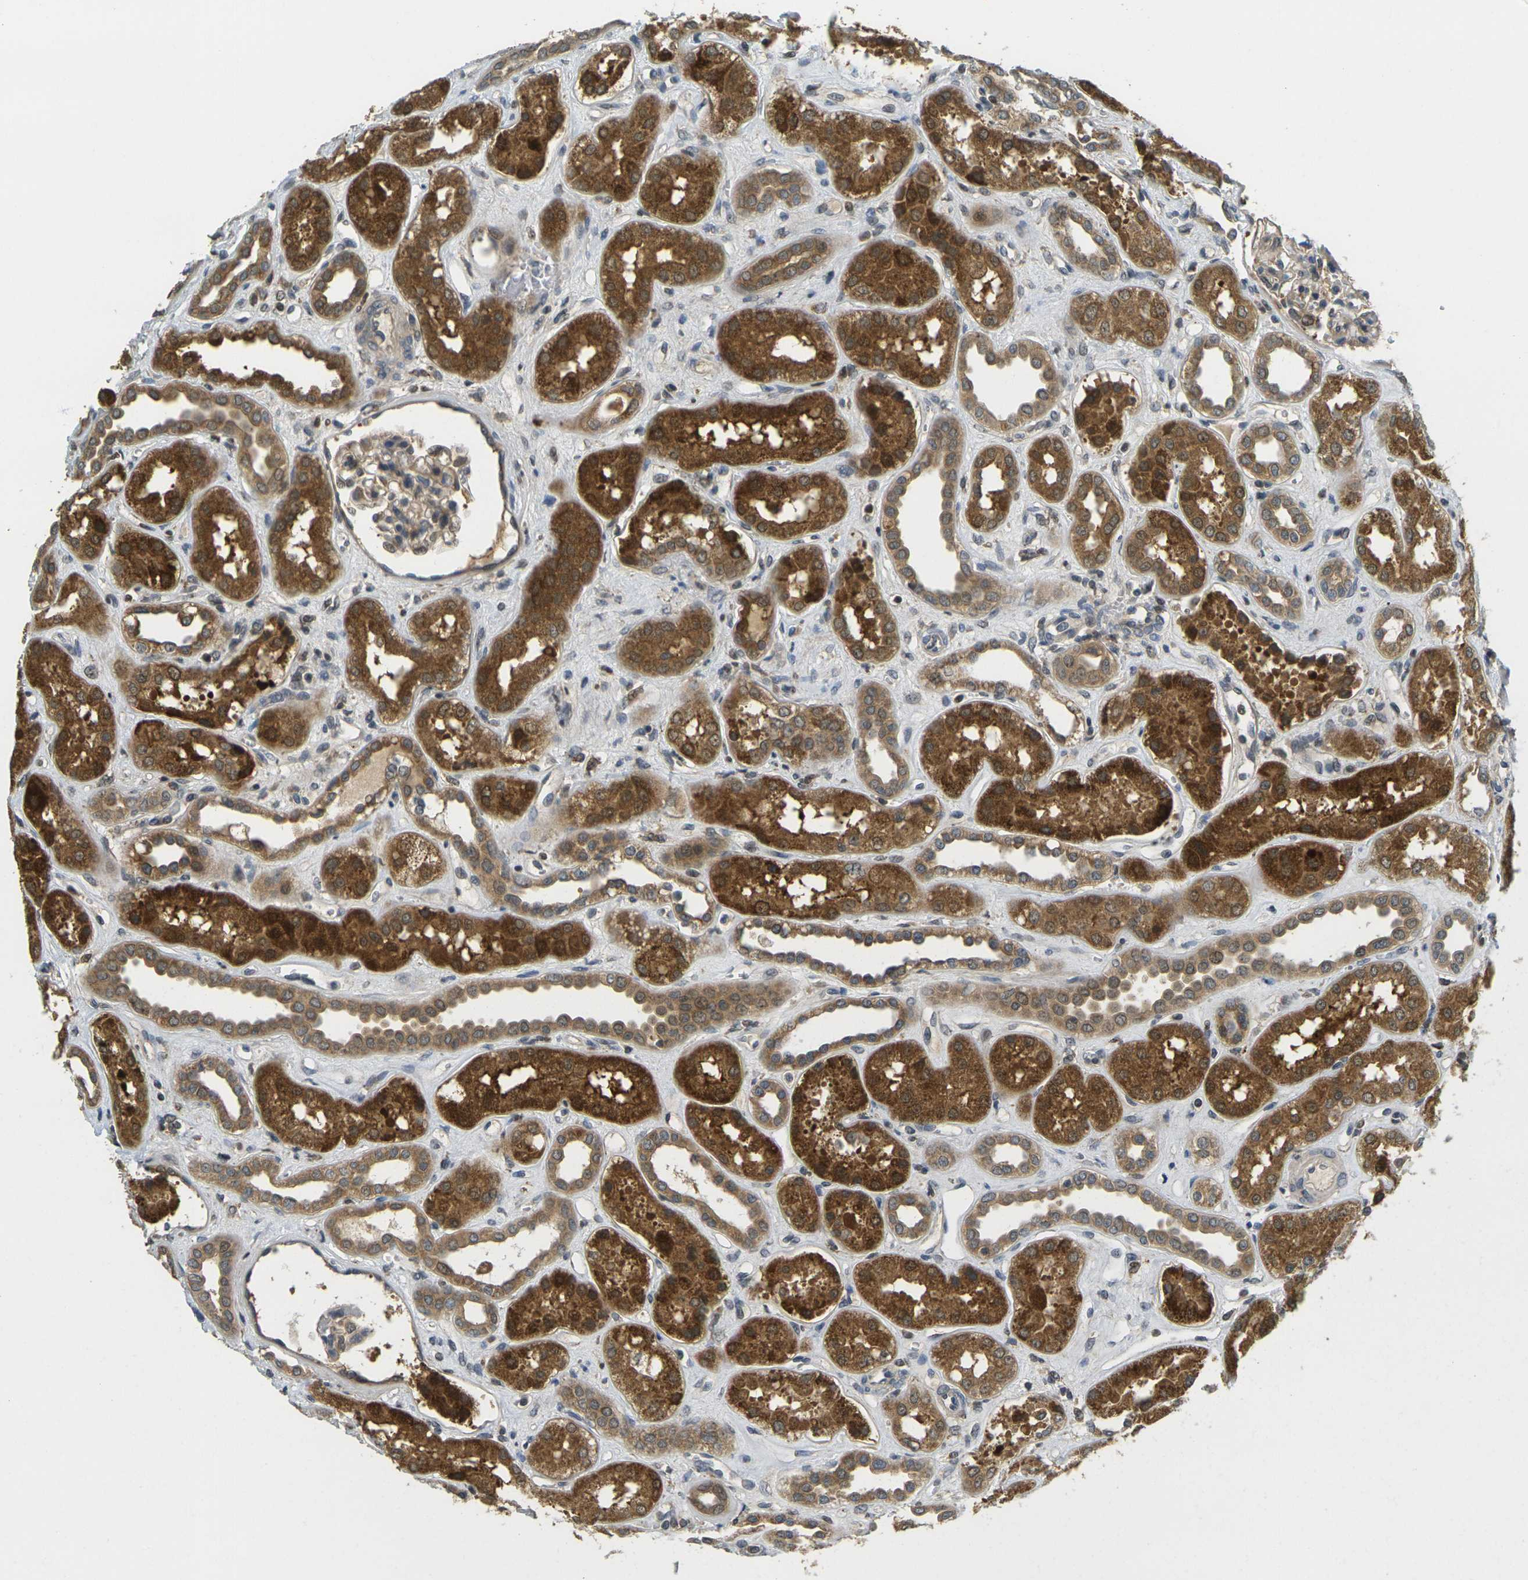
{"staining": {"intensity": "moderate", "quantity": "25%-75%", "location": "cytoplasmic/membranous,nuclear"}, "tissue": "kidney", "cell_type": "Cells in glomeruli", "image_type": "normal", "snomed": [{"axis": "morphology", "description": "Normal tissue, NOS"}, {"axis": "topography", "description": "Kidney"}], "caption": "Immunohistochemical staining of unremarkable kidney displays moderate cytoplasmic/membranous,nuclear protein expression in approximately 25%-75% of cells in glomeruli.", "gene": "KLHL8", "patient": {"sex": "male", "age": 59}}